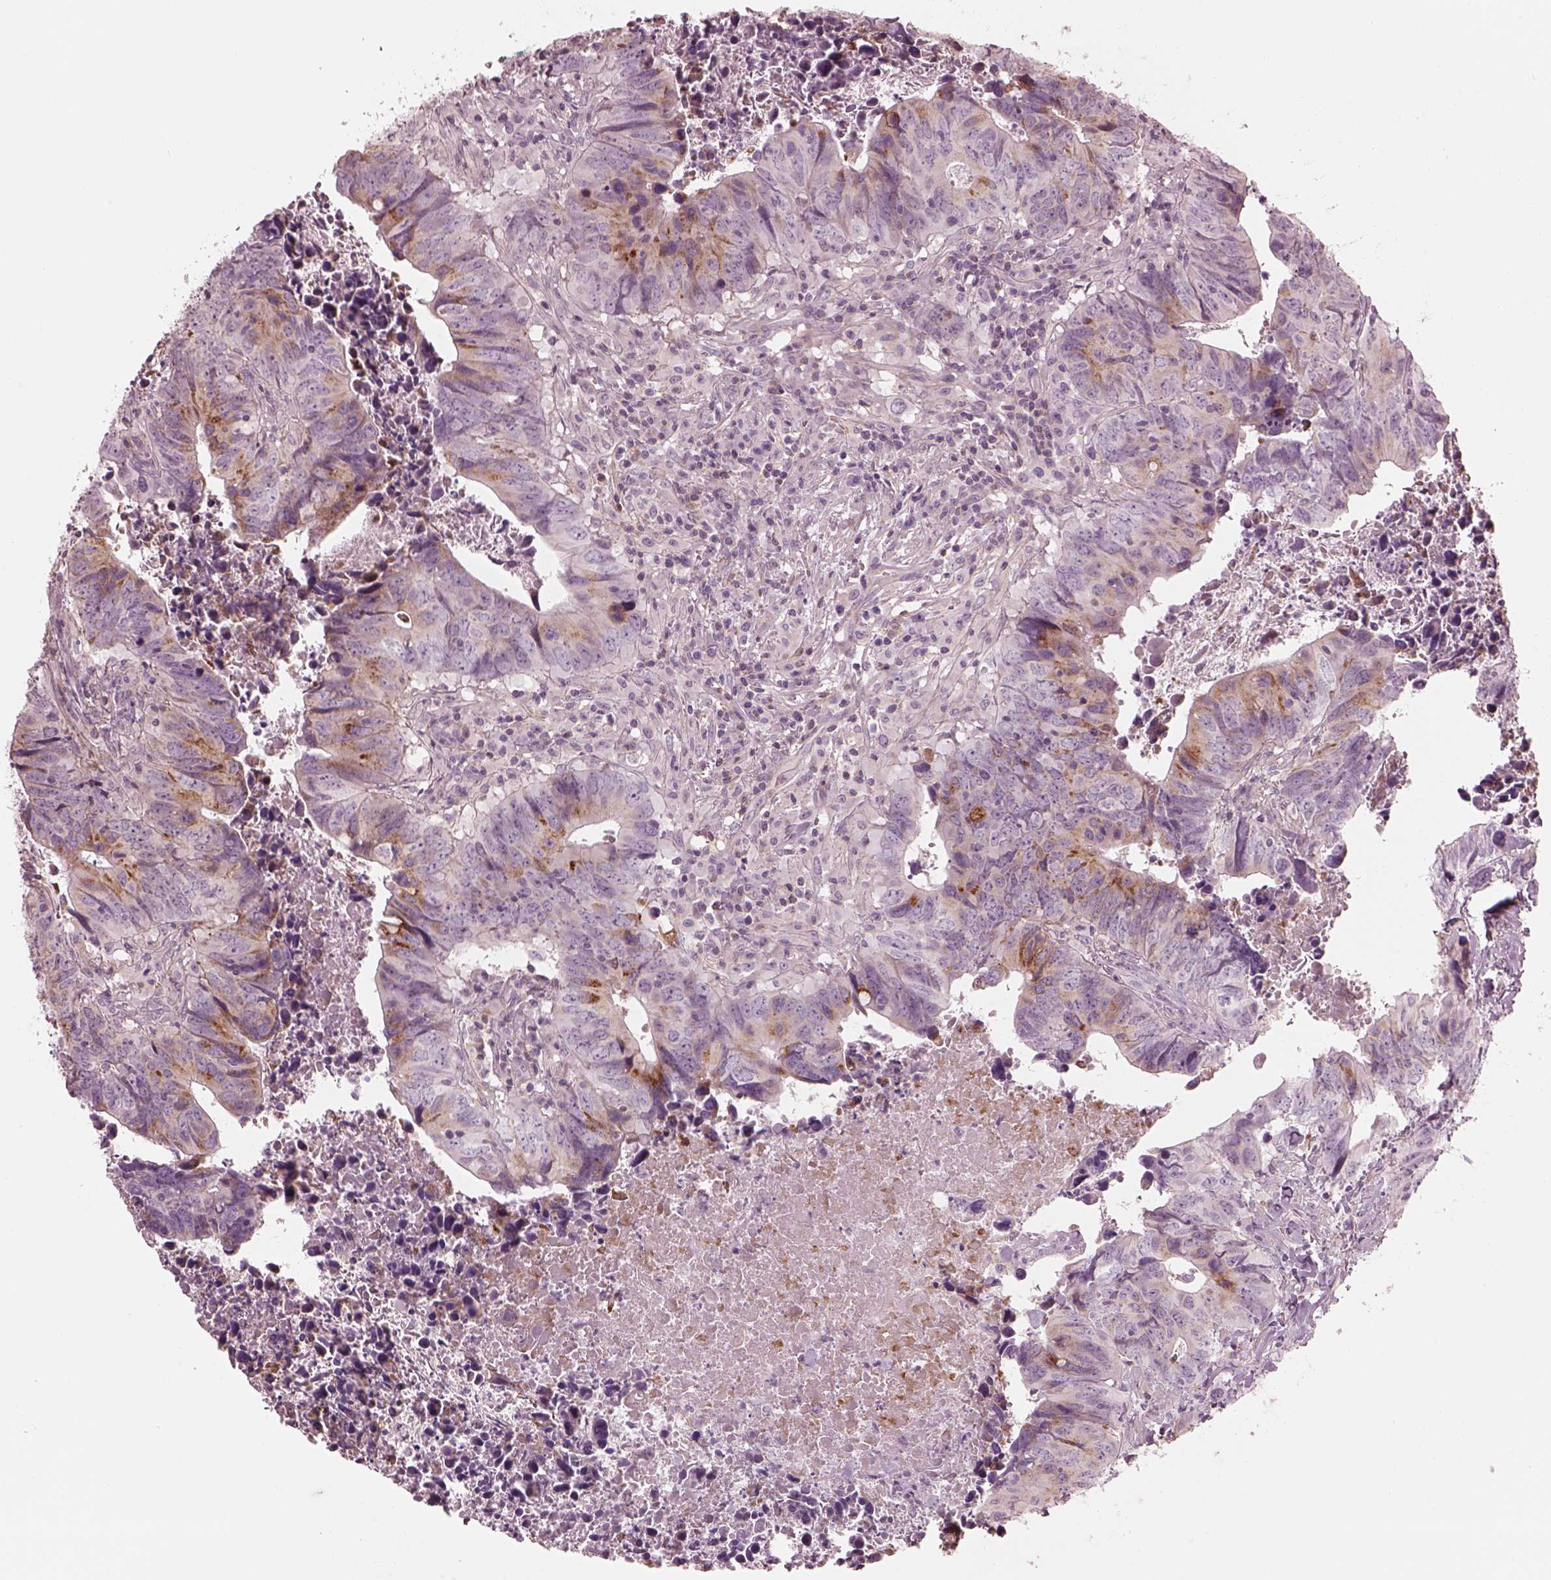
{"staining": {"intensity": "strong", "quantity": "<25%", "location": "cytoplasmic/membranous"}, "tissue": "colorectal cancer", "cell_type": "Tumor cells", "image_type": "cancer", "snomed": [{"axis": "morphology", "description": "Adenocarcinoma, NOS"}, {"axis": "topography", "description": "Colon"}], "caption": "Colorectal cancer was stained to show a protein in brown. There is medium levels of strong cytoplasmic/membranous staining in approximately <25% of tumor cells.", "gene": "ELAPOR1", "patient": {"sex": "female", "age": 82}}